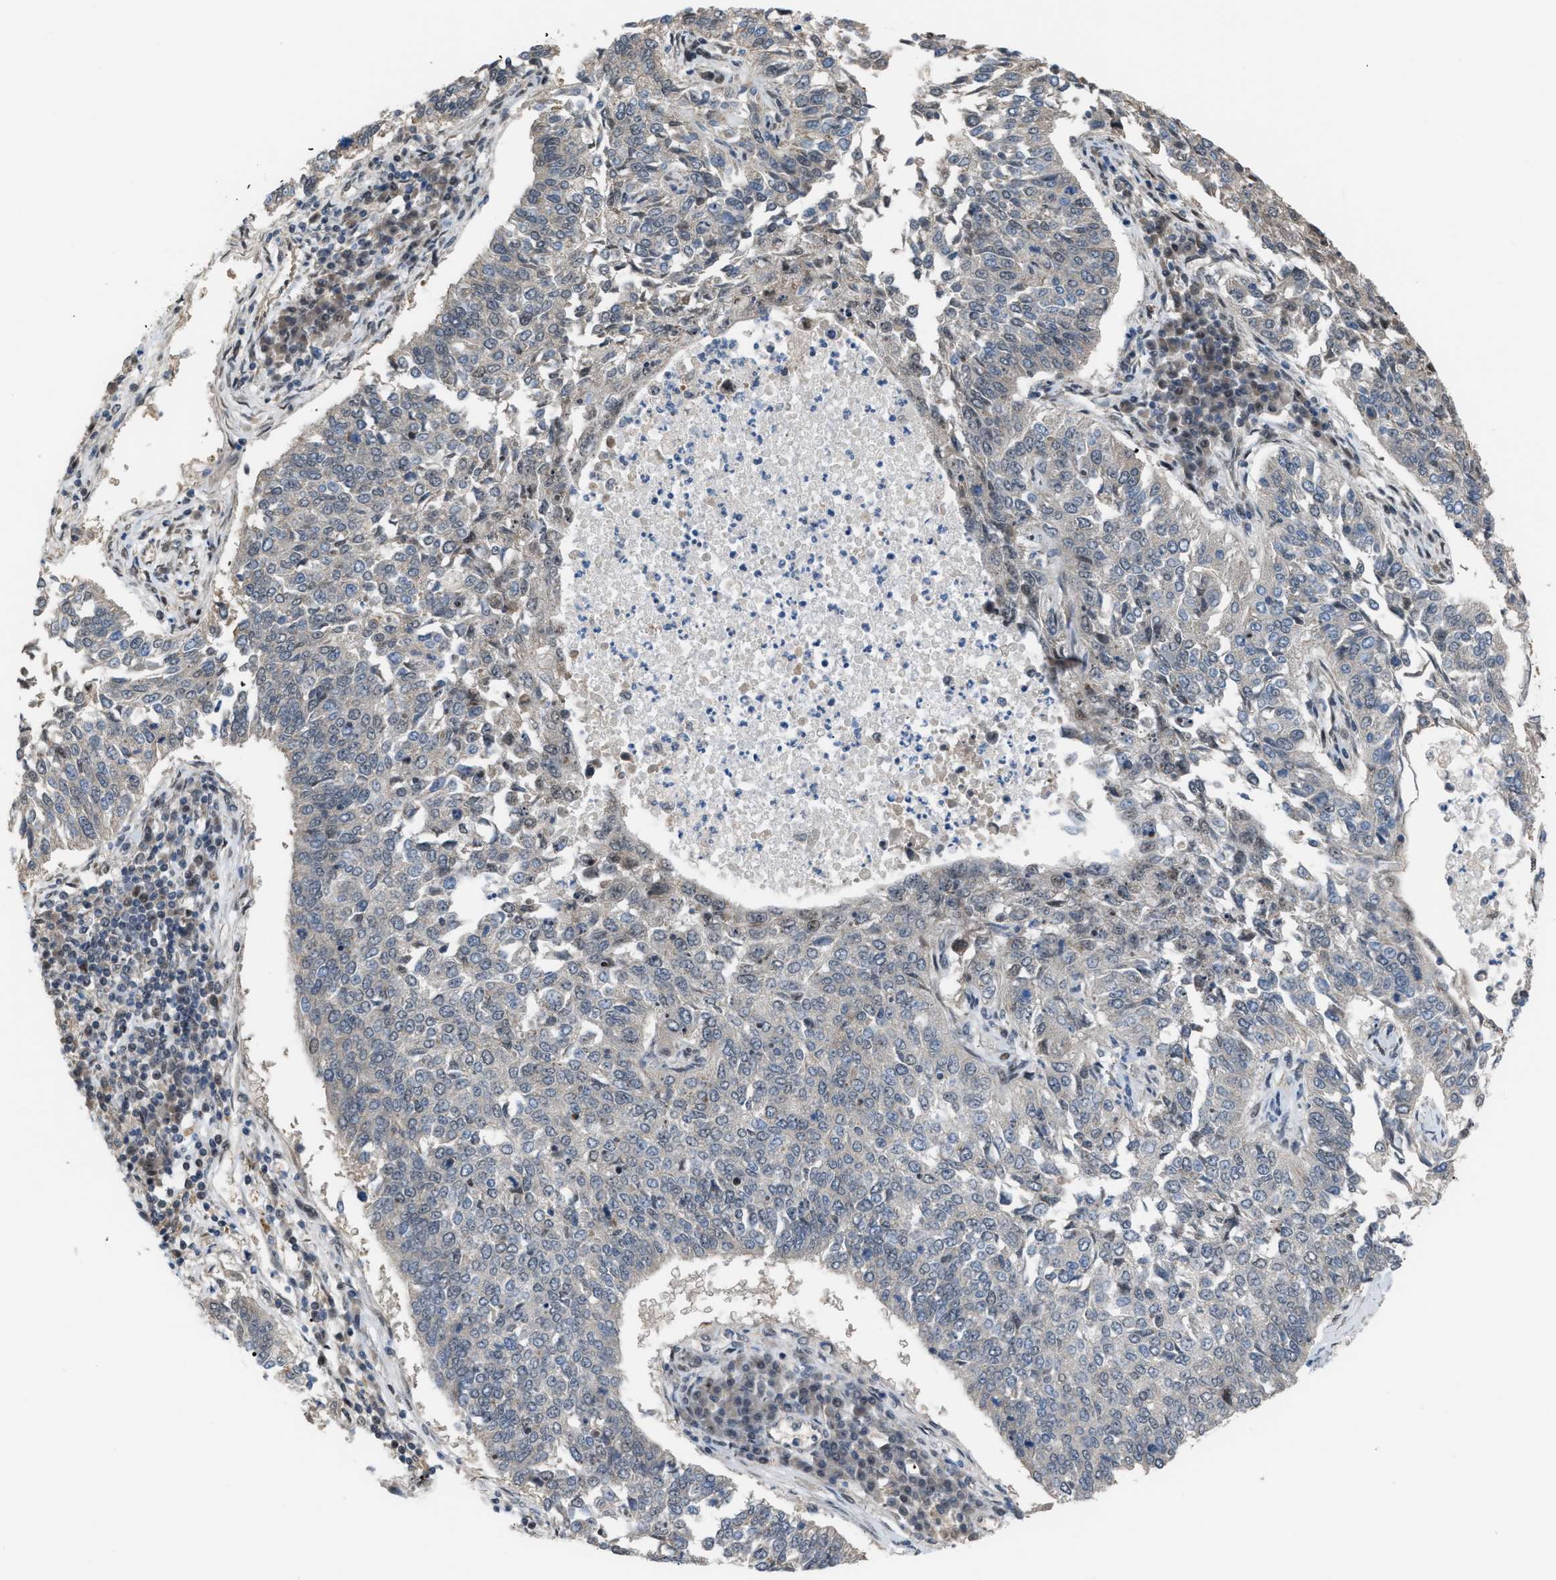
{"staining": {"intensity": "negative", "quantity": "none", "location": "none"}, "tissue": "lung cancer", "cell_type": "Tumor cells", "image_type": "cancer", "snomed": [{"axis": "morphology", "description": "Normal tissue, NOS"}, {"axis": "morphology", "description": "Squamous cell carcinoma, NOS"}, {"axis": "topography", "description": "Cartilage tissue"}, {"axis": "topography", "description": "Bronchus"}, {"axis": "topography", "description": "Lung"}], "caption": "There is no significant positivity in tumor cells of lung cancer.", "gene": "RFFL", "patient": {"sex": "female", "age": 49}}